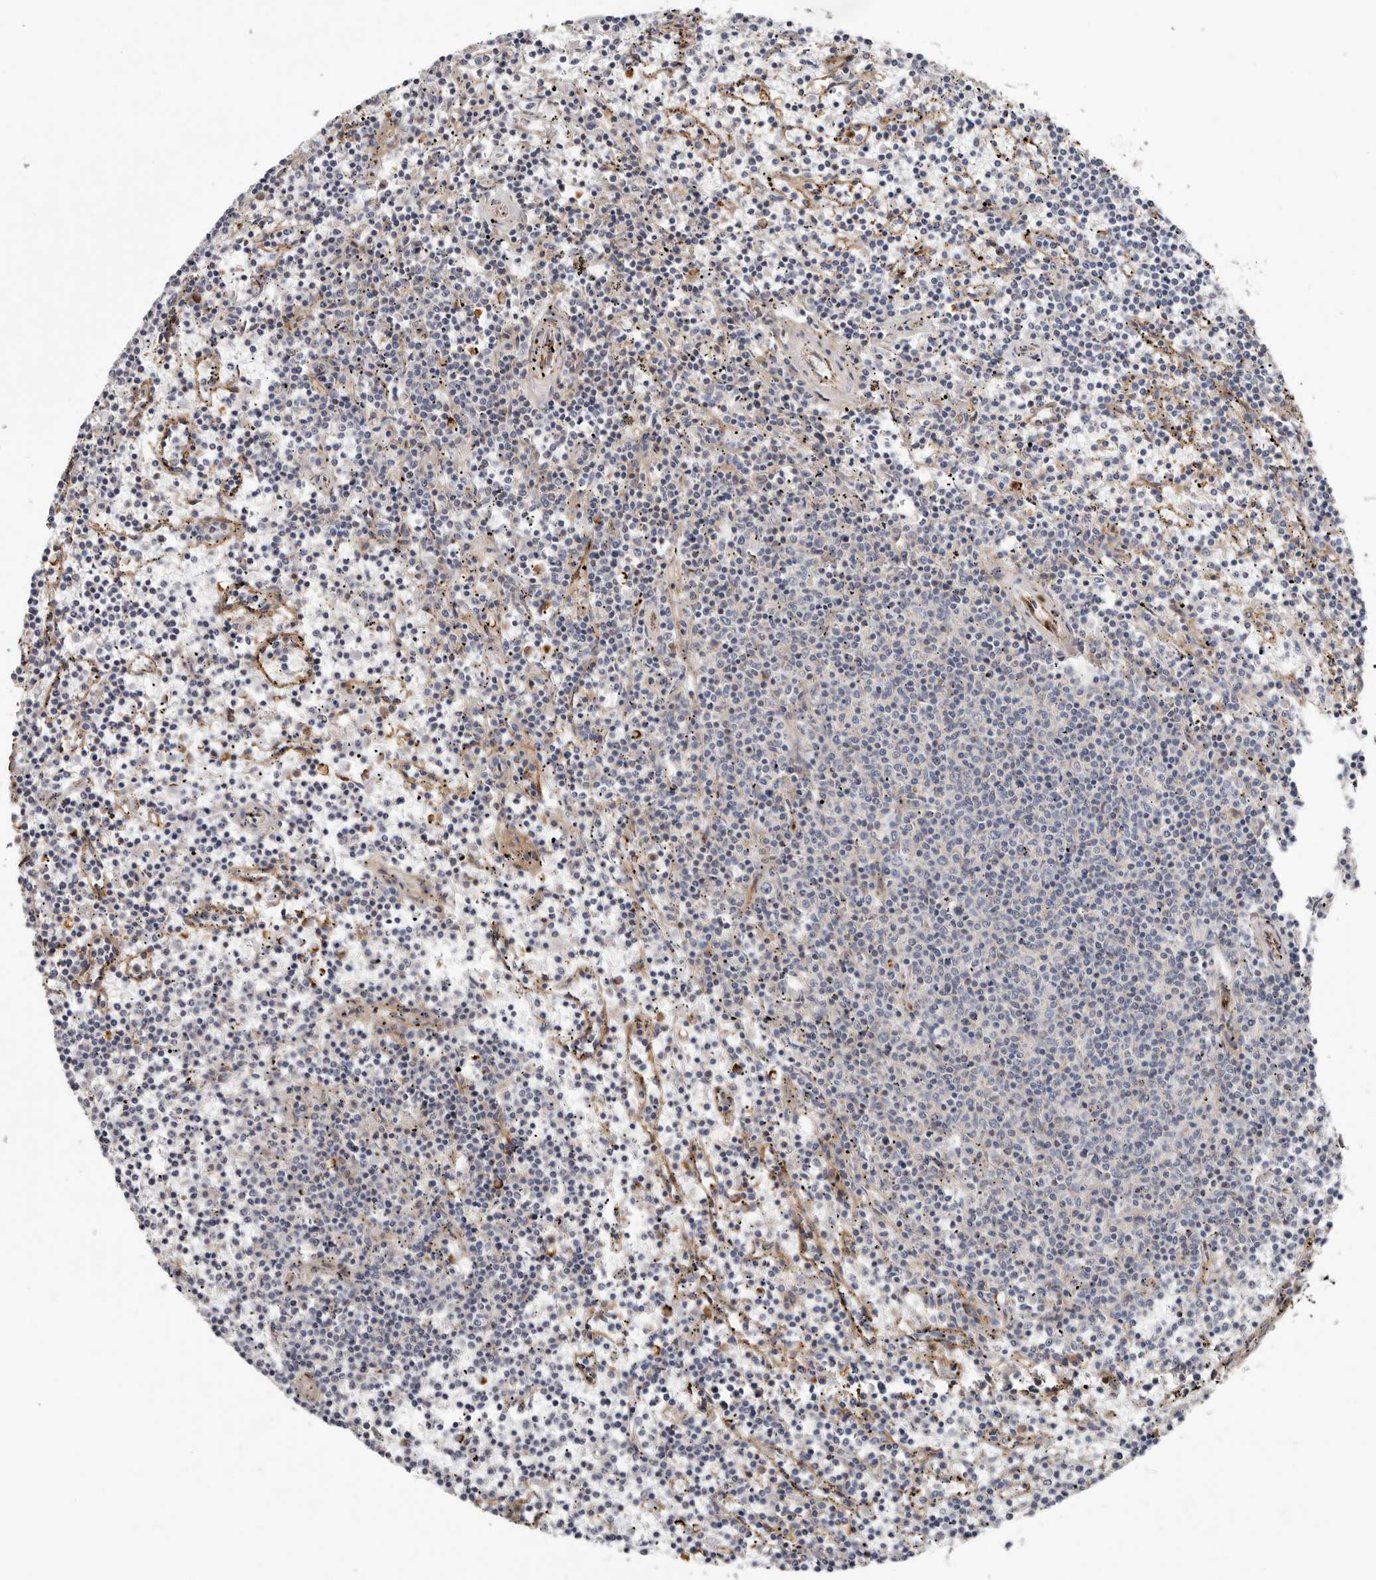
{"staining": {"intensity": "negative", "quantity": "none", "location": "none"}, "tissue": "lymphoma", "cell_type": "Tumor cells", "image_type": "cancer", "snomed": [{"axis": "morphology", "description": "Malignant lymphoma, non-Hodgkin's type, Low grade"}, {"axis": "topography", "description": "Spleen"}], "caption": "Human lymphoma stained for a protein using immunohistochemistry (IHC) exhibits no expression in tumor cells.", "gene": "LUZP1", "patient": {"sex": "female", "age": 50}}